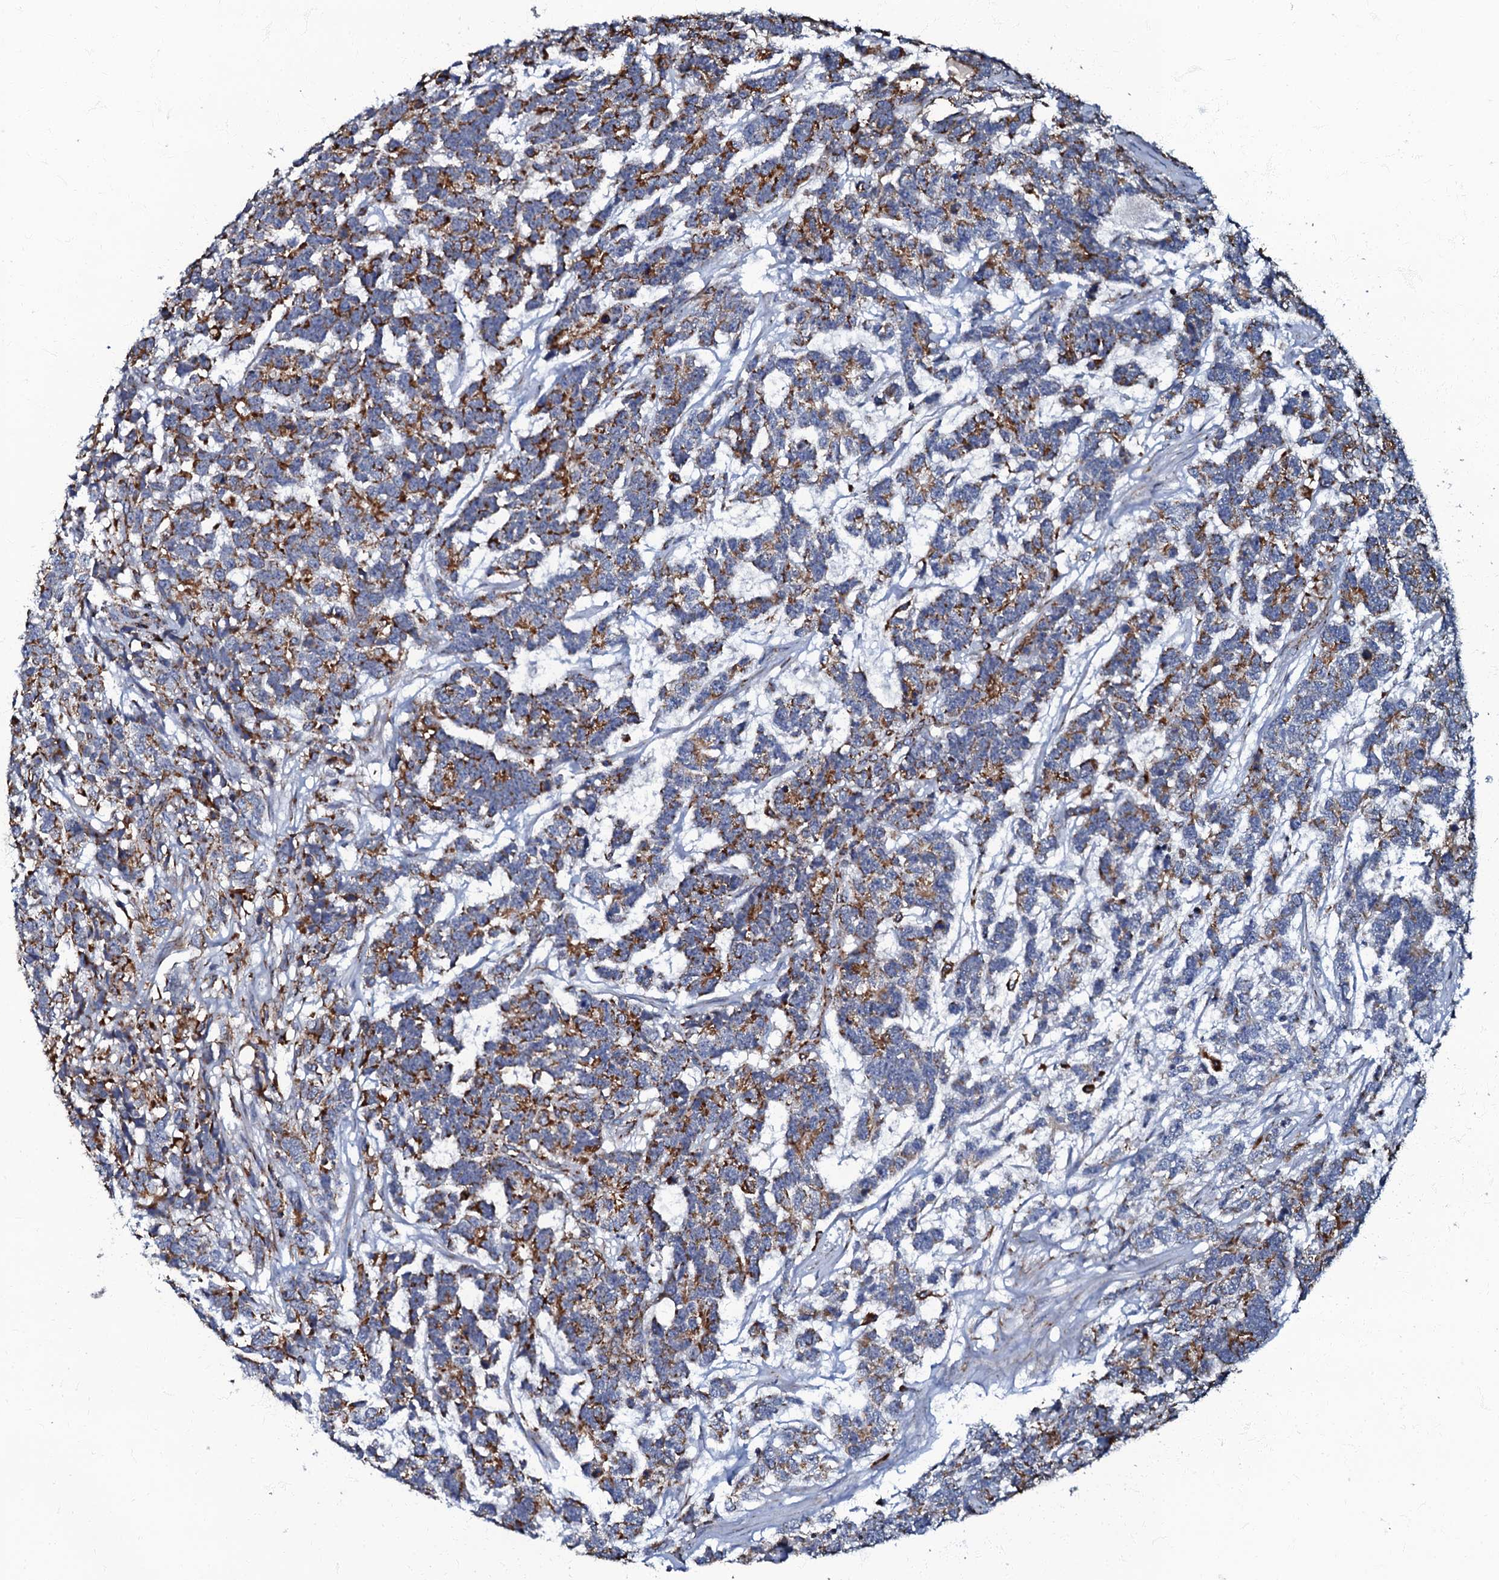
{"staining": {"intensity": "strong", "quantity": "25%-75%", "location": "cytoplasmic/membranous"}, "tissue": "testis cancer", "cell_type": "Tumor cells", "image_type": "cancer", "snomed": [{"axis": "morphology", "description": "Carcinoma, Embryonal, NOS"}, {"axis": "topography", "description": "Testis"}], "caption": "A micrograph showing strong cytoplasmic/membranous positivity in approximately 25%-75% of tumor cells in testis cancer, as visualized by brown immunohistochemical staining.", "gene": "NDUFA12", "patient": {"sex": "male", "age": 26}}